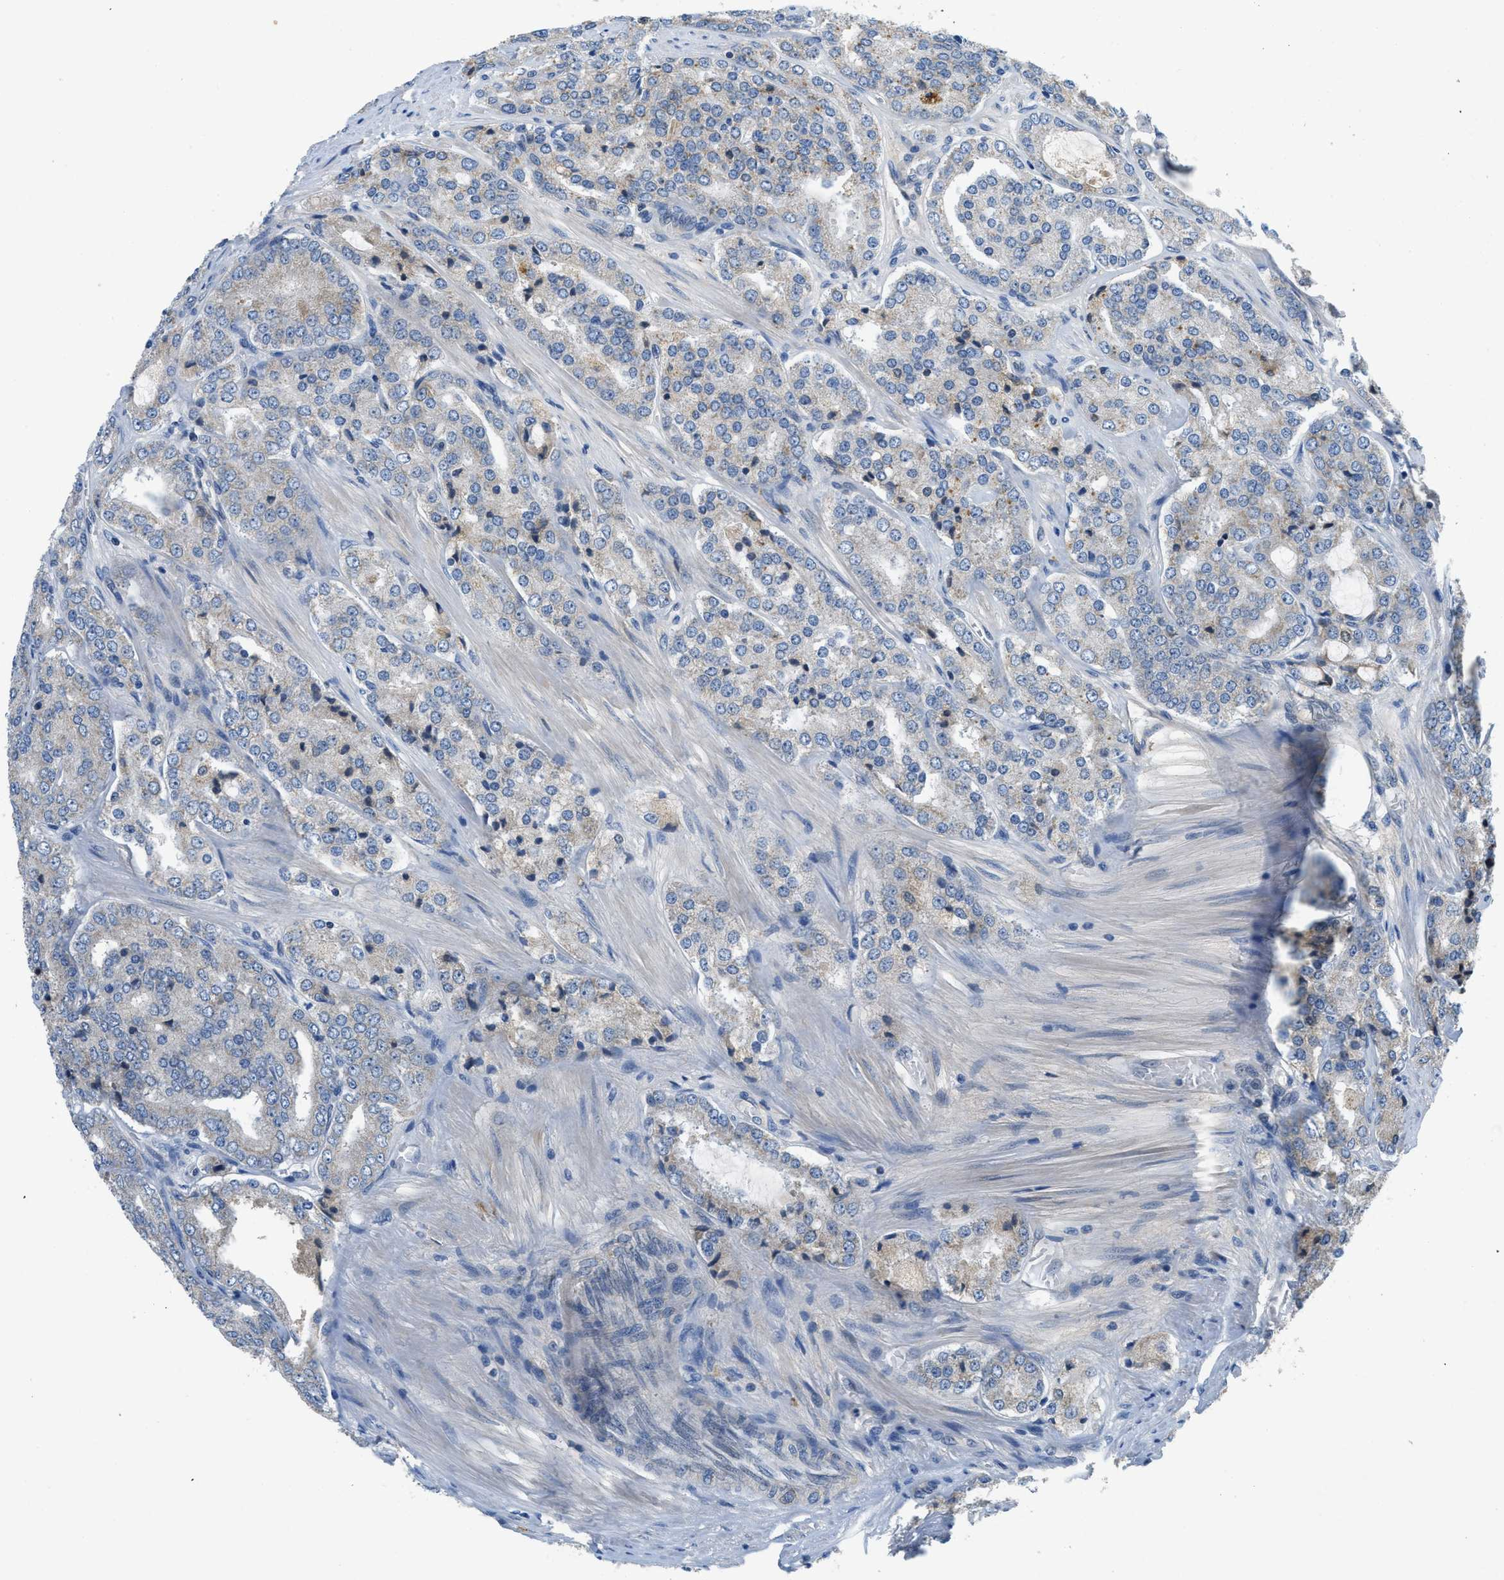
{"staining": {"intensity": "weak", "quantity": "<25%", "location": "cytoplasmic/membranous"}, "tissue": "prostate cancer", "cell_type": "Tumor cells", "image_type": "cancer", "snomed": [{"axis": "morphology", "description": "Adenocarcinoma, High grade"}, {"axis": "topography", "description": "Prostate"}], "caption": "This is an immunohistochemistry (IHC) photomicrograph of human prostate high-grade adenocarcinoma. There is no staining in tumor cells.", "gene": "PNKD", "patient": {"sex": "male", "age": 65}}